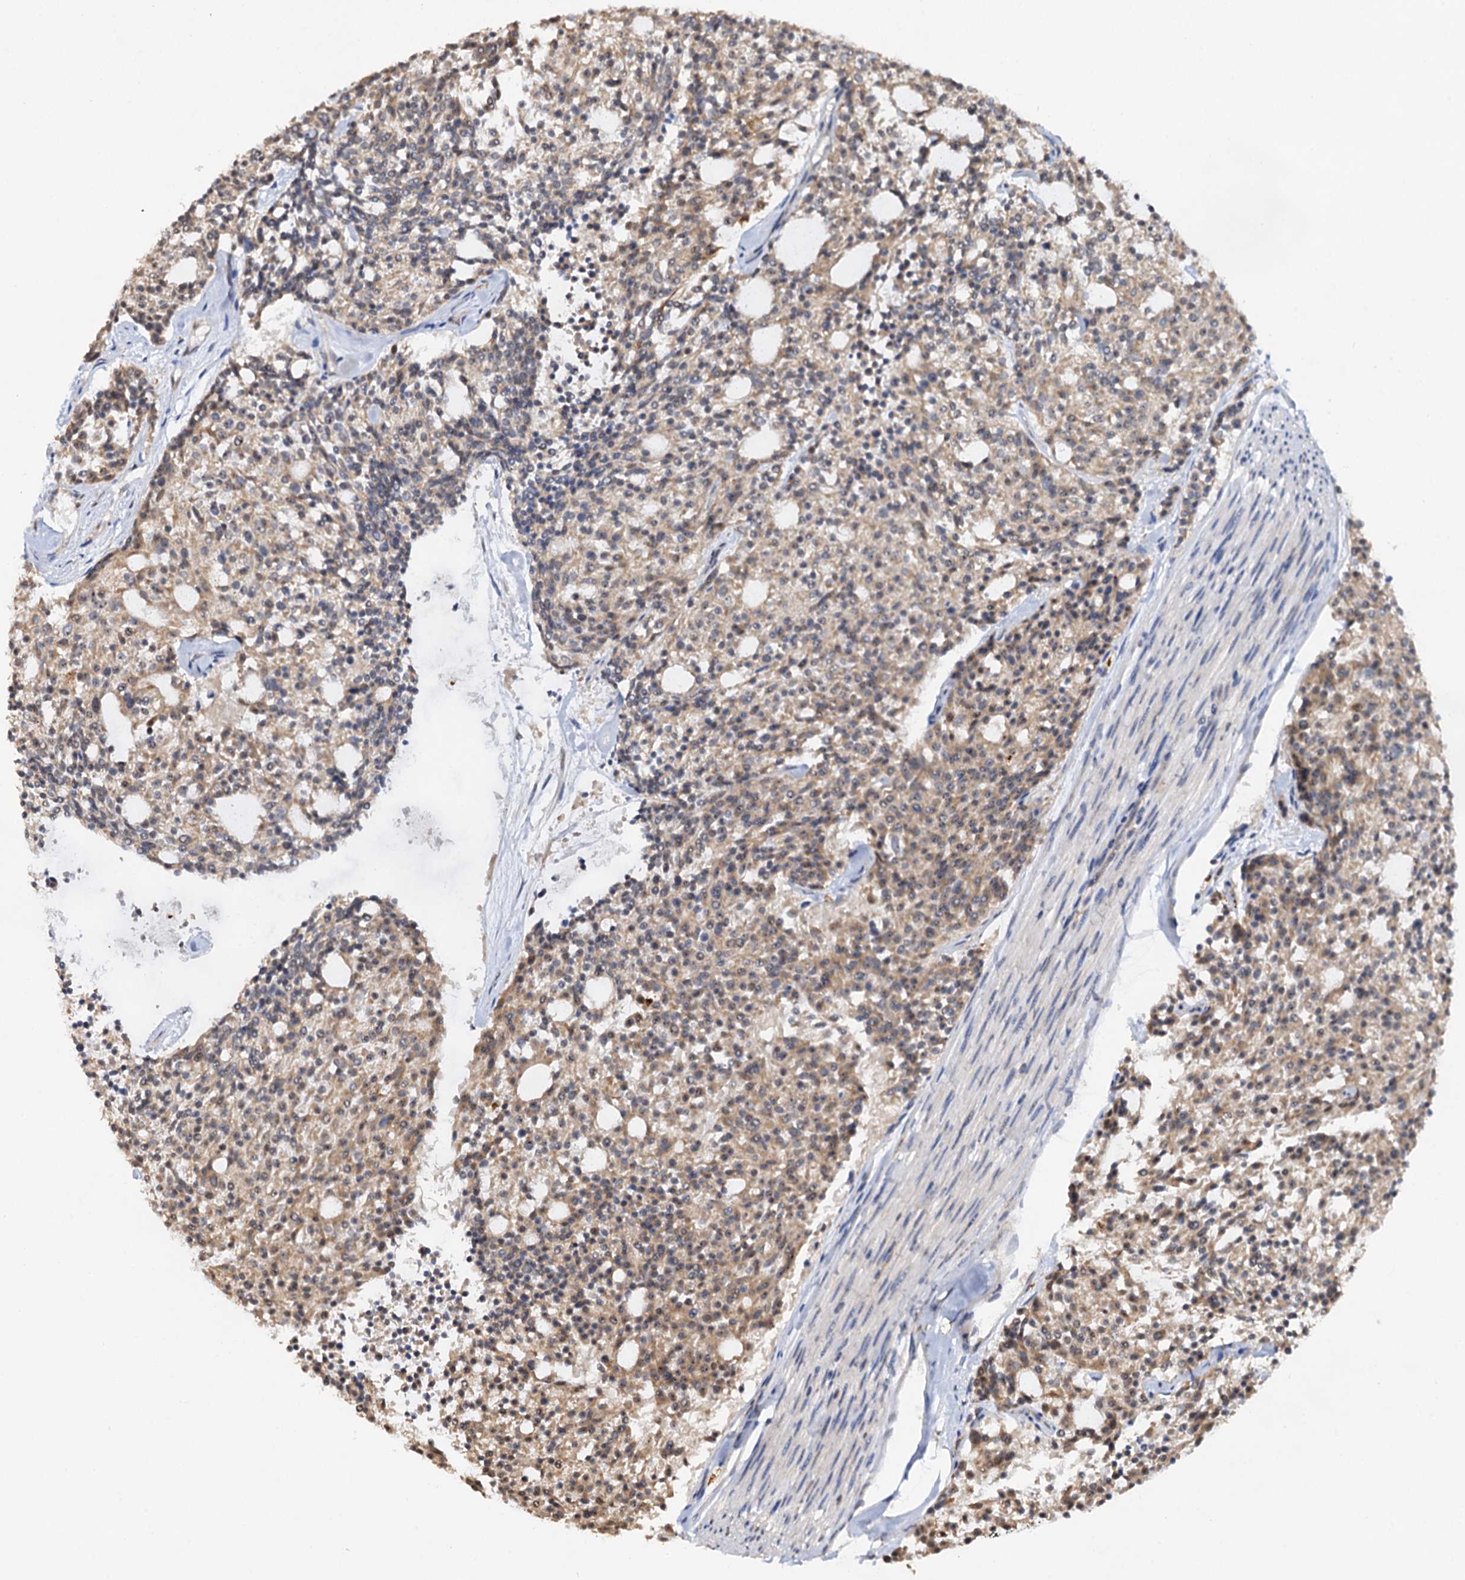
{"staining": {"intensity": "weak", "quantity": ">75%", "location": "cytoplasmic/membranous"}, "tissue": "carcinoid", "cell_type": "Tumor cells", "image_type": "cancer", "snomed": [{"axis": "morphology", "description": "Carcinoid, malignant, NOS"}, {"axis": "topography", "description": "Pancreas"}], "caption": "Carcinoid stained for a protein (brown) demonstrates weak cytoplasmic/membranous positive staining in approximately >75% of tumor cells.", "gene": "NAT10", "patient": {"sex": "female", "age": 54}}